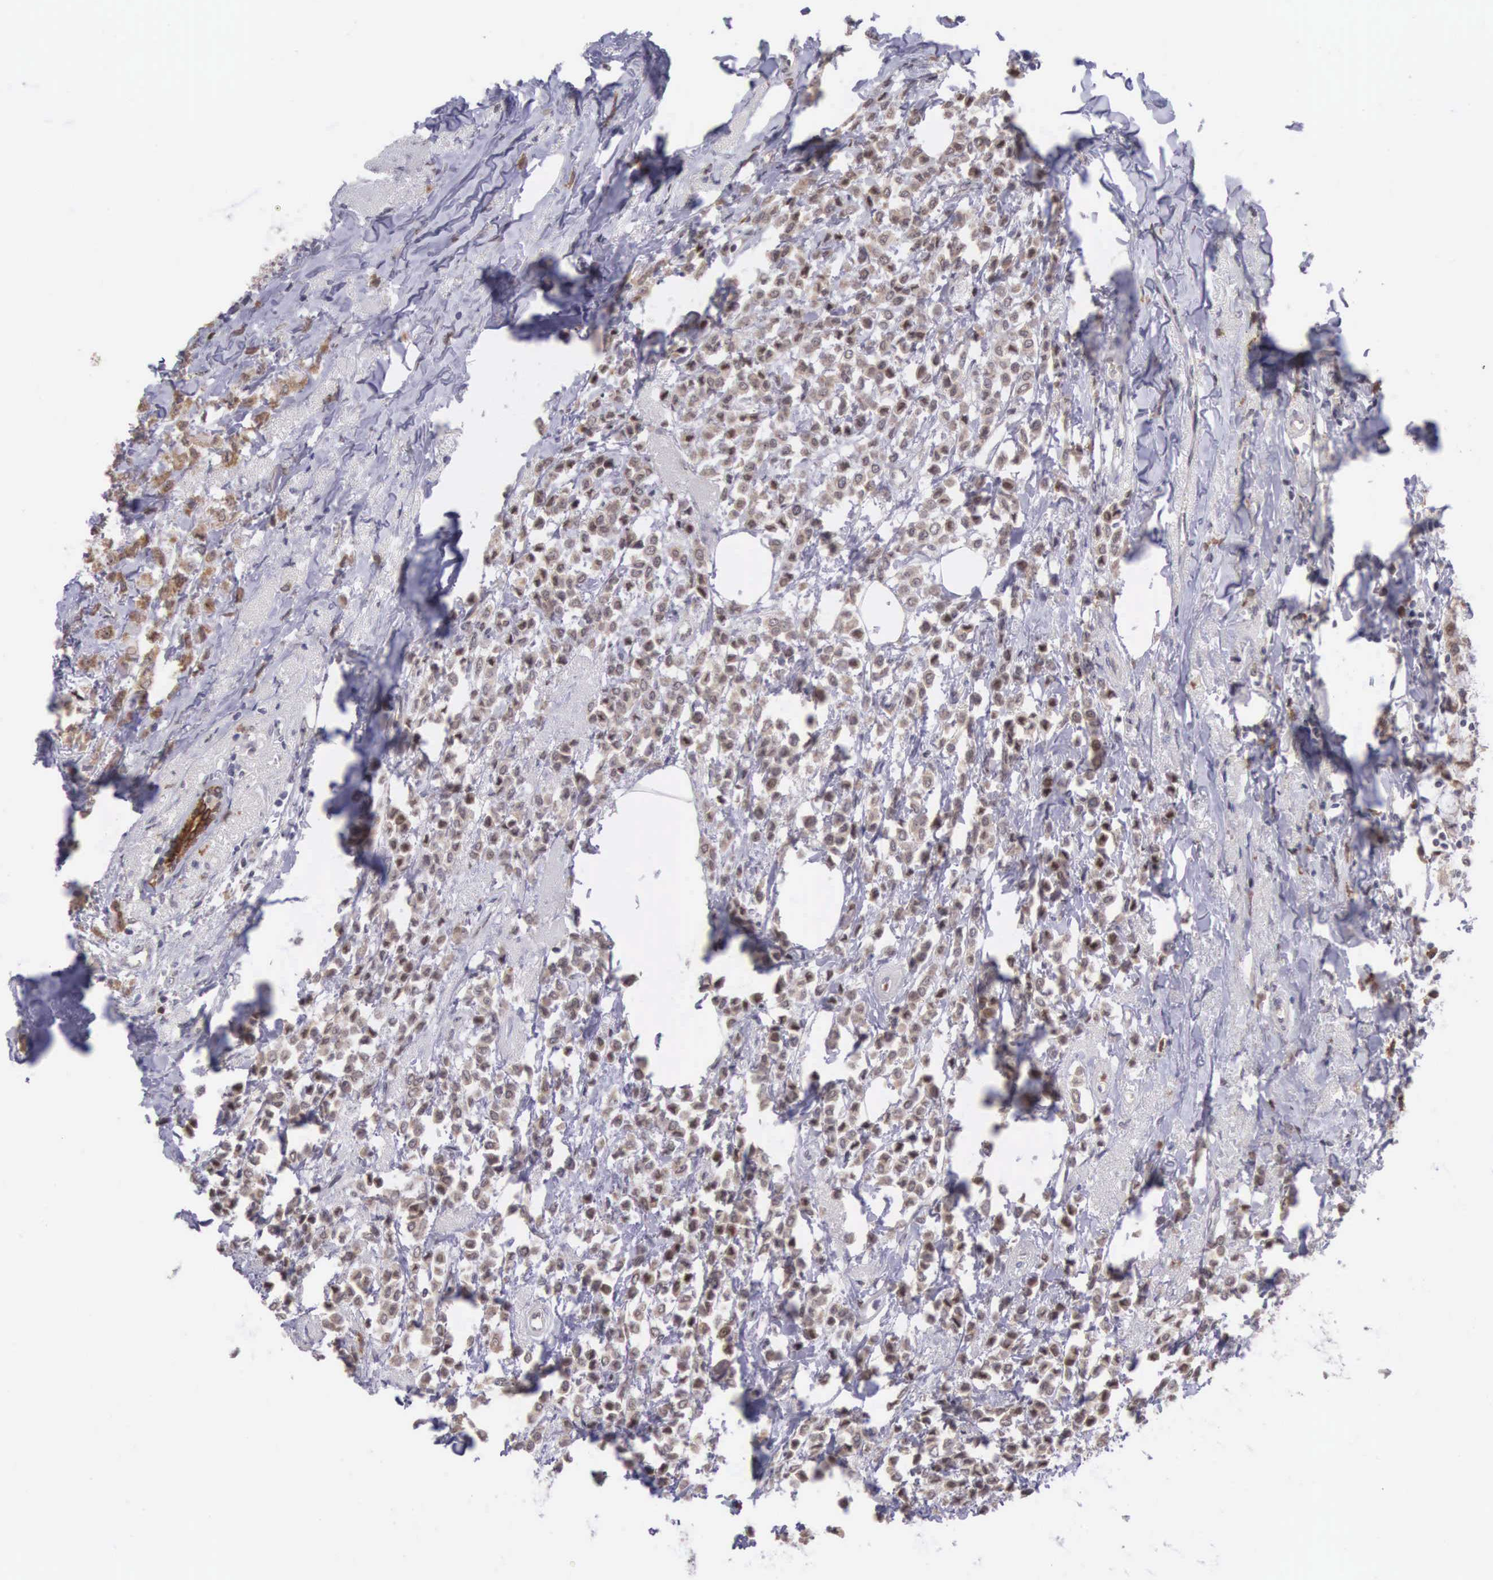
{"staining": {"intensity": "moderate", "quantity": ">75%", "location": "cytoplasmic/membranous,nuclear"}, "tissue": "breast cancer", "cell_type": "Tumor cells", "image_type": "cancer", "snomed": [{"axis": "morphology", "description": "Lobular carcinoma"}, {"axis": "topography", "description": "Breast"}], "caption": "This is a photomicrograph of immunohistochemistry (IHC) staining of lobular carcinoma (breast), which shows moderate positivity in the cytoplasmic/membranous and nuclear of tumor cells.", "gene": "SLC25A21", "patient": {"sex": "female", "age": 85}}